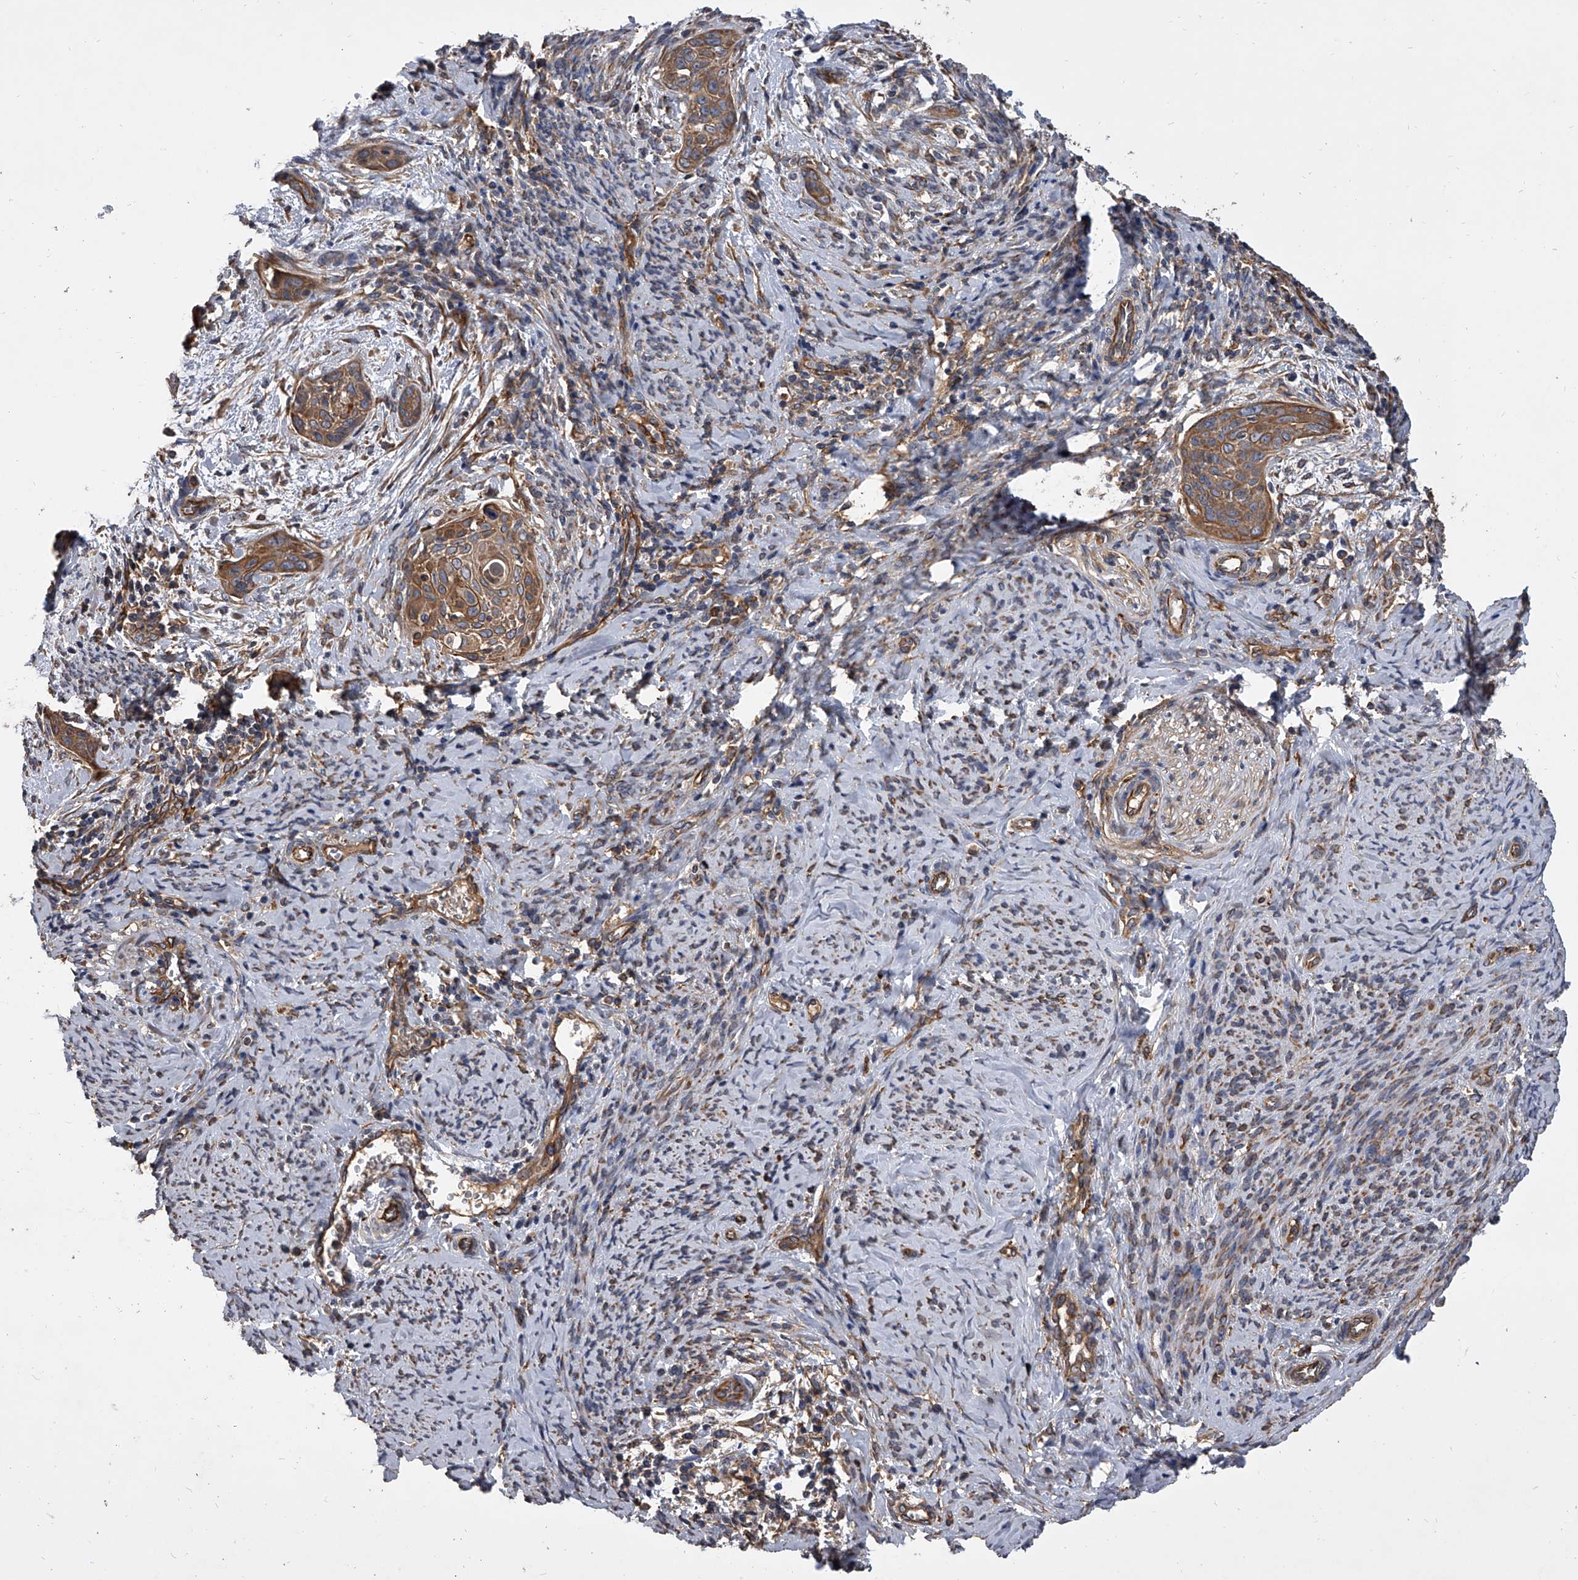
{"staining": {"intensity": "weak", "quantity": ">75%", "location": "cytoplasmic/membranous"}, "tissue": "cervical cancer", "cell_type": "Tumor cells", "image_type": "cancer", "snomed": [{"axis": "morphology", "description": "Squamous cell carcinoma, NOS"}, {"axis": "topography", "description": "Cervix"}], "caption": "Cervical squamous cell carcinoma tissue reveals weak cytoplasmic/membranous staining in approximately >75% of tumor cells", "gene": "EXOC4", "patient": {"sex": "female", "age": 33}}